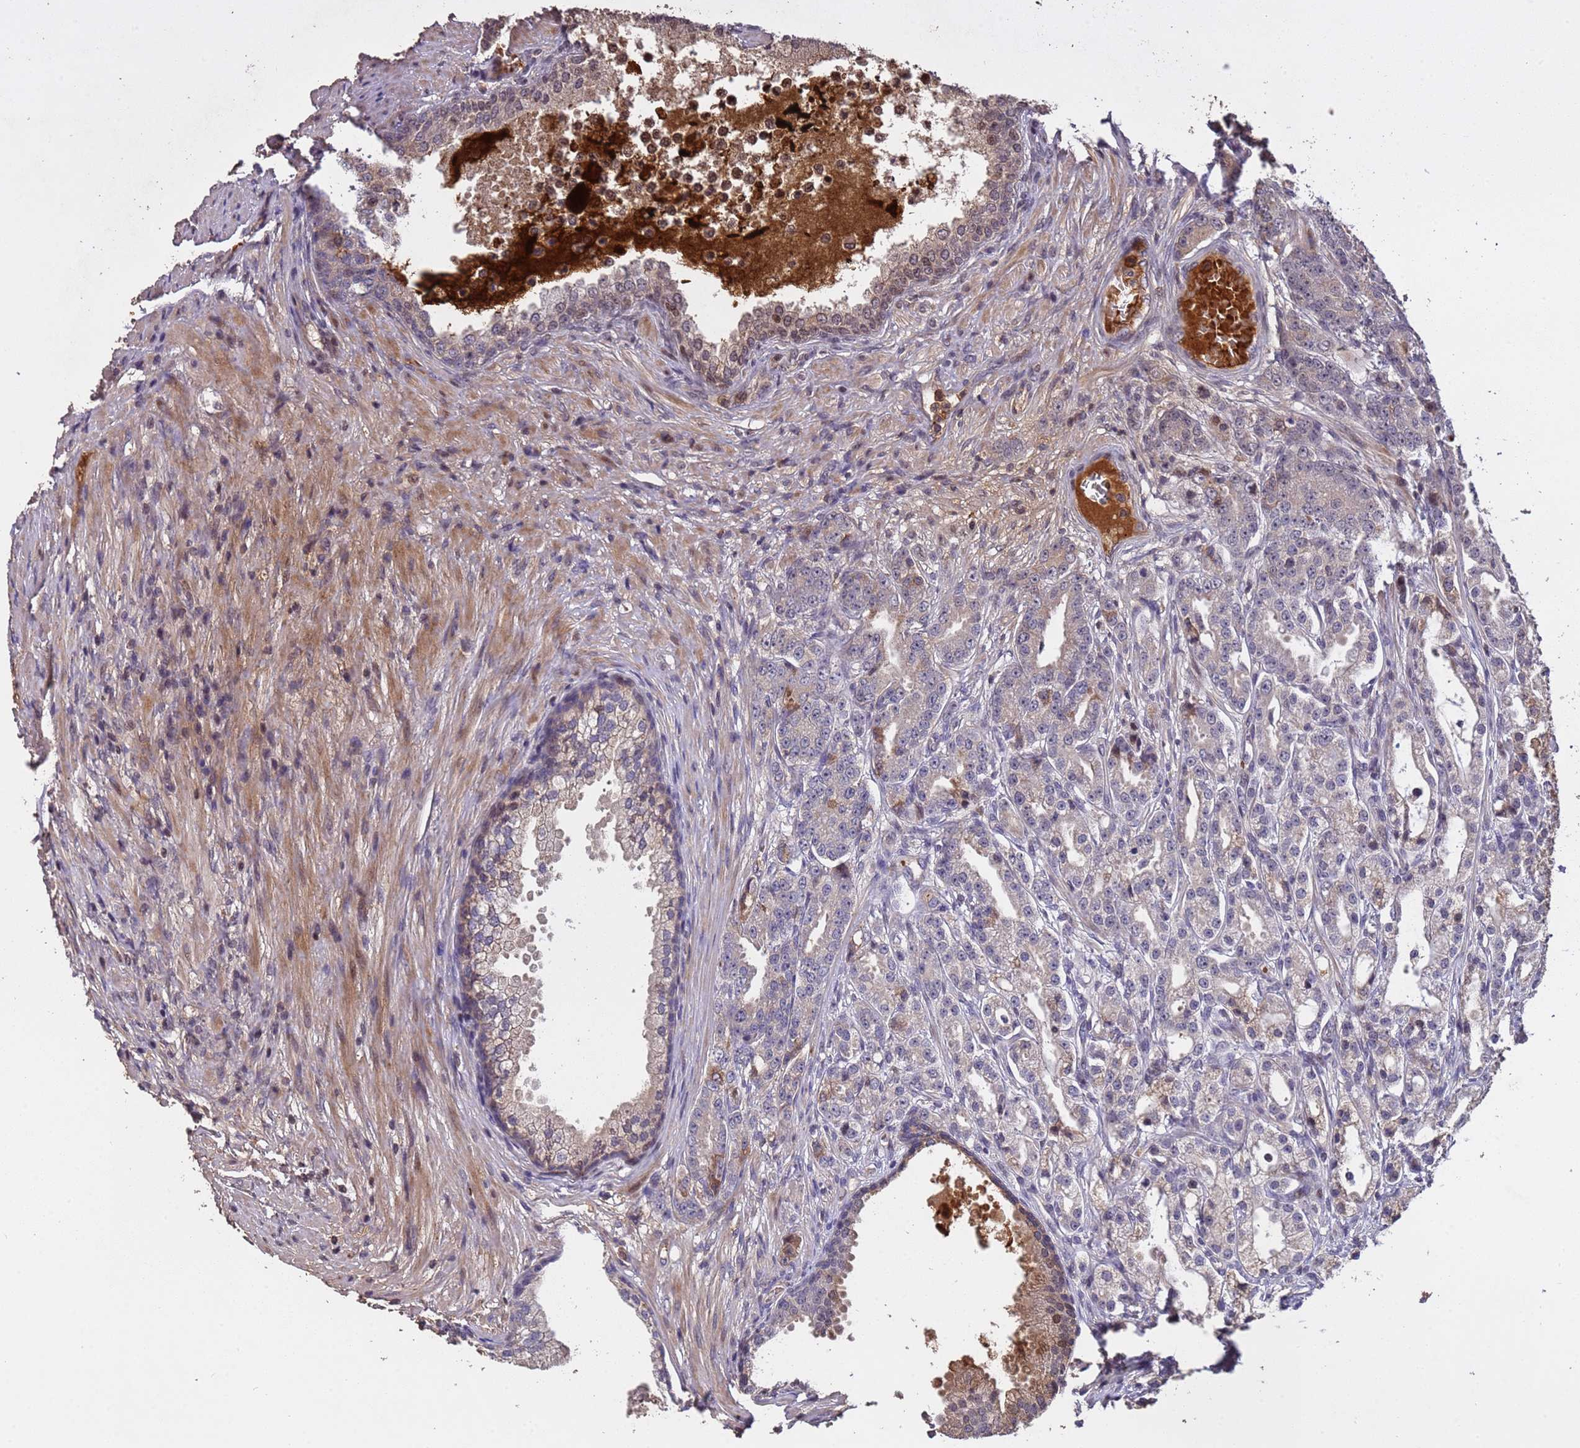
{"staining": {"intensity": "negative", "quantity": "none", "location": "none"}, "tissue": "prostate cancer", "cell_type": "Tumor cells", "image_type": "cancer", "snomed": [{"axis": "morphology", "description": "Adenocarcinoma, High grade"}, {"axis": "topography", "description": "Prostate"}], "caption": "Protein analysis of prostate cancer (adenocarcinoma (high-grade)) reveals no significant expression in tumor cells. (DAB (3,3'-diaminobenzidine) IHC with hematoxylin counter stain).", "gene": "CCDC184", "patient": {"sex": "male", "age": 69}}